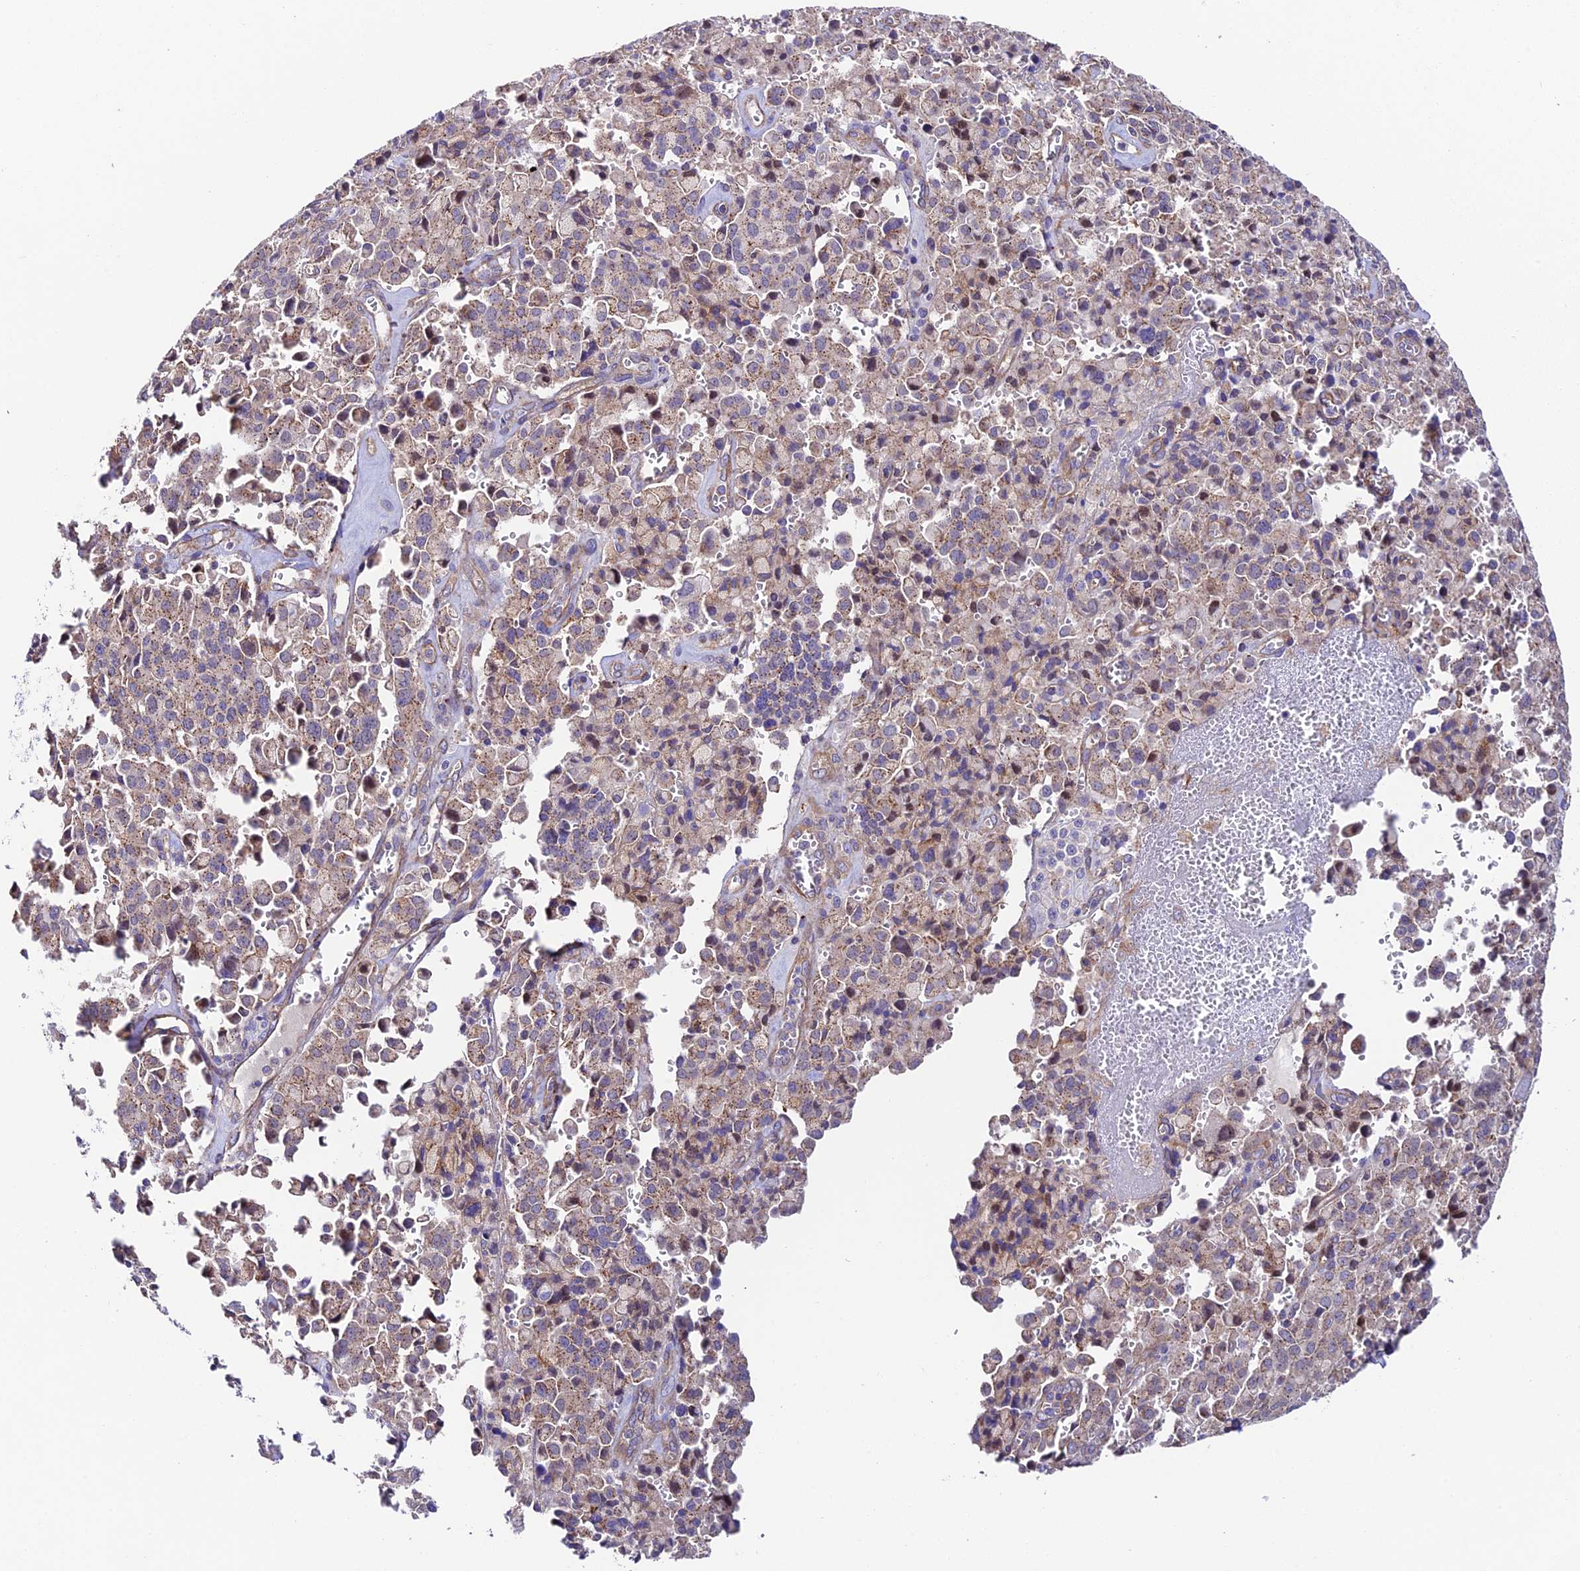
{"staining": {"intensity": "weak", "quantity": ">75%", "location": "cytoplasmic/membranous"}, "tissue": "pancreatic cancer", "cell_type": "Tumor cells", "image_type": "cancer", "snomed": [{"axis": "morphology", "description": "Adenocarcinoma, NOS"}, {"axis": "topography", "description": "Pancreas"}], "caption": "Pancreatic cancer (adenocarcinoma) stained with immunohistochemistry shows weak cytoplasmic/membranous staining in approximately >75% of tumor cells.", "gene": "QRFP", "patient": {"sex": "male", "age": 65}}